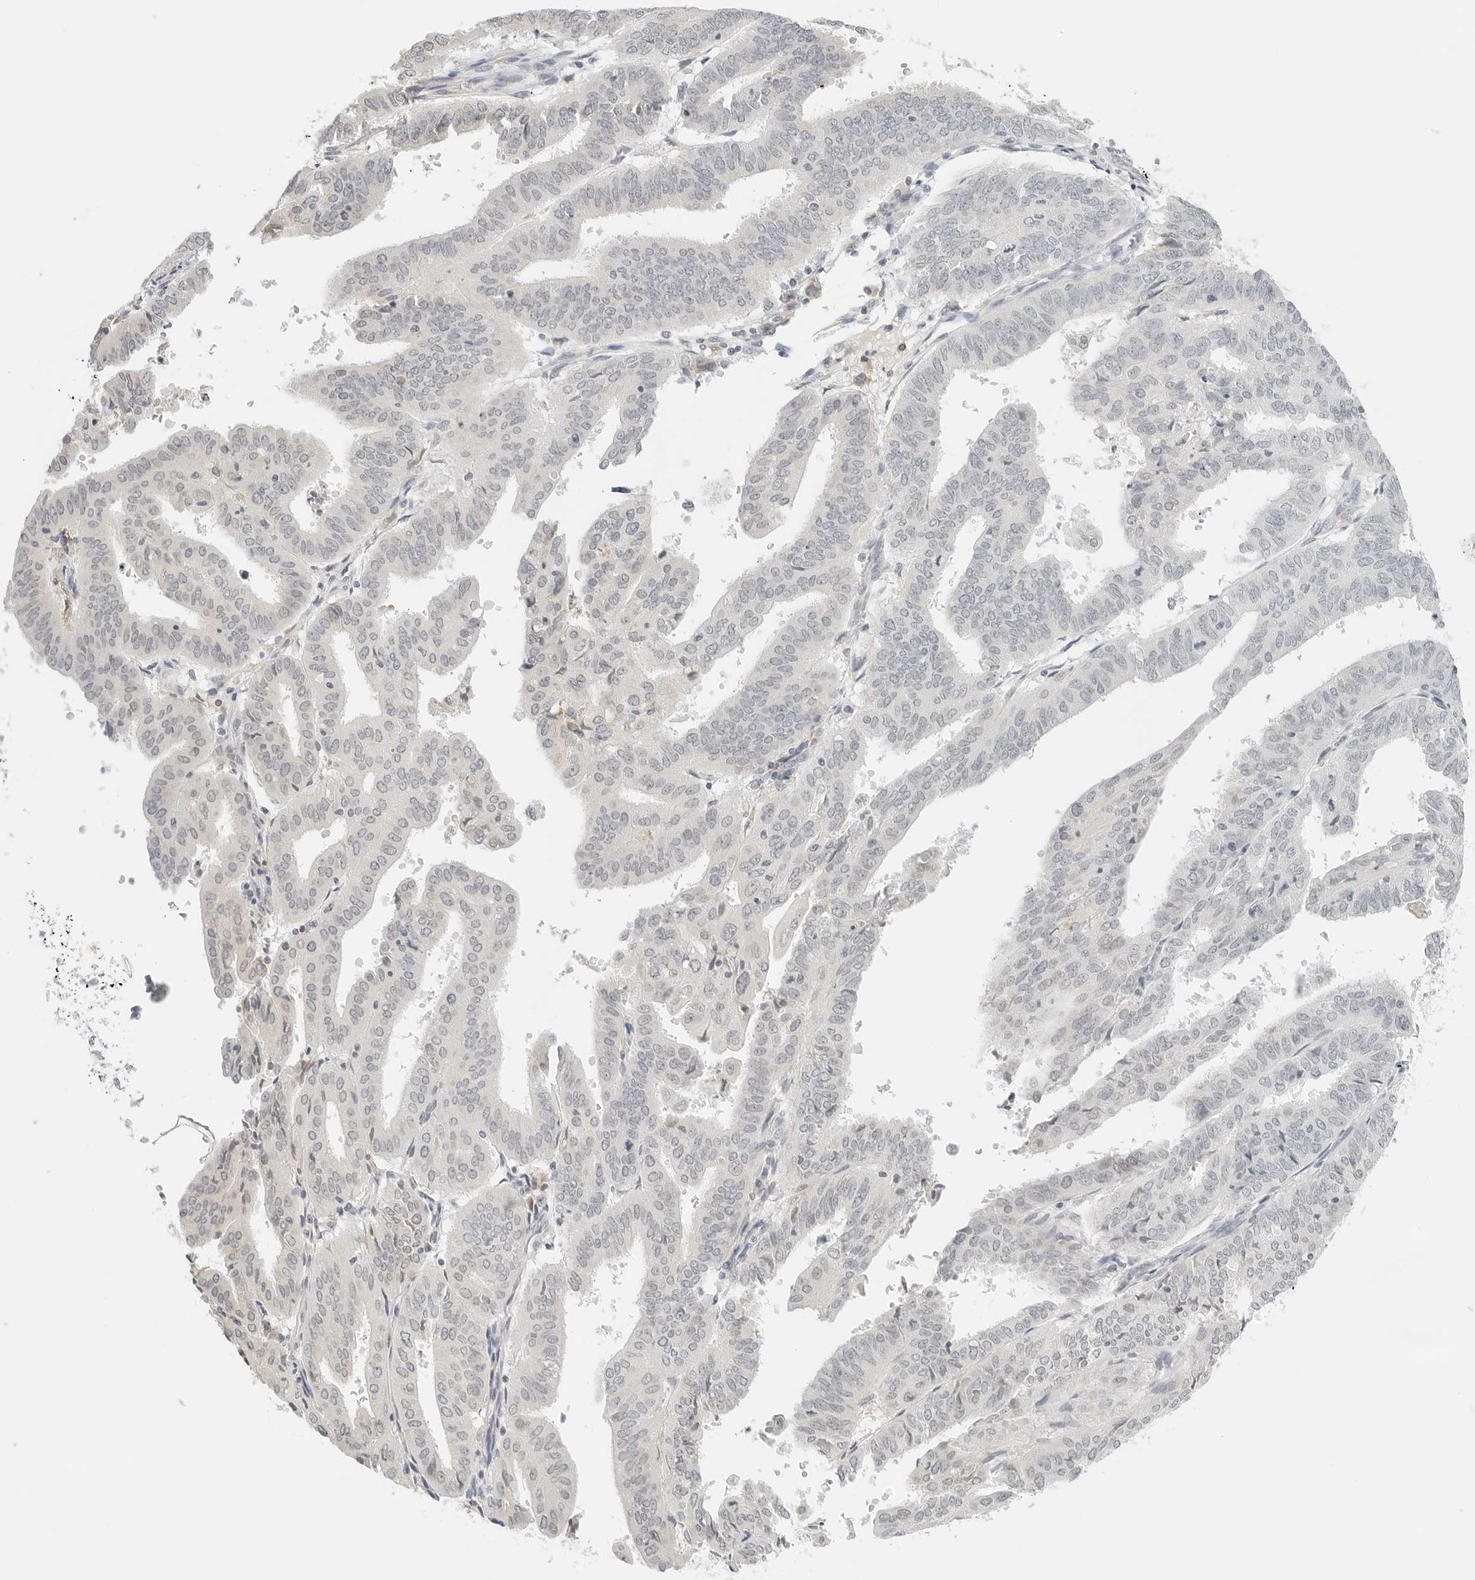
{"staining": {"intensity": "negative", "quantity": "none", "location": "none"}, "tissue": "endometrial cancer", "cell_type": "Tumor cells", "image_type": "cancer", "snomed": [{"axis": "morphology", "description": "Adenocarcinoma, NOS"}, {"axis": "topography", "description": "Uterus"}], "caption": "Adenocarcinoma (endometrial) stained for a protein using IHC reveals no expression tumor cells.", "gene": "NEO1", "patient": {"sex": "female", "age": 77}}